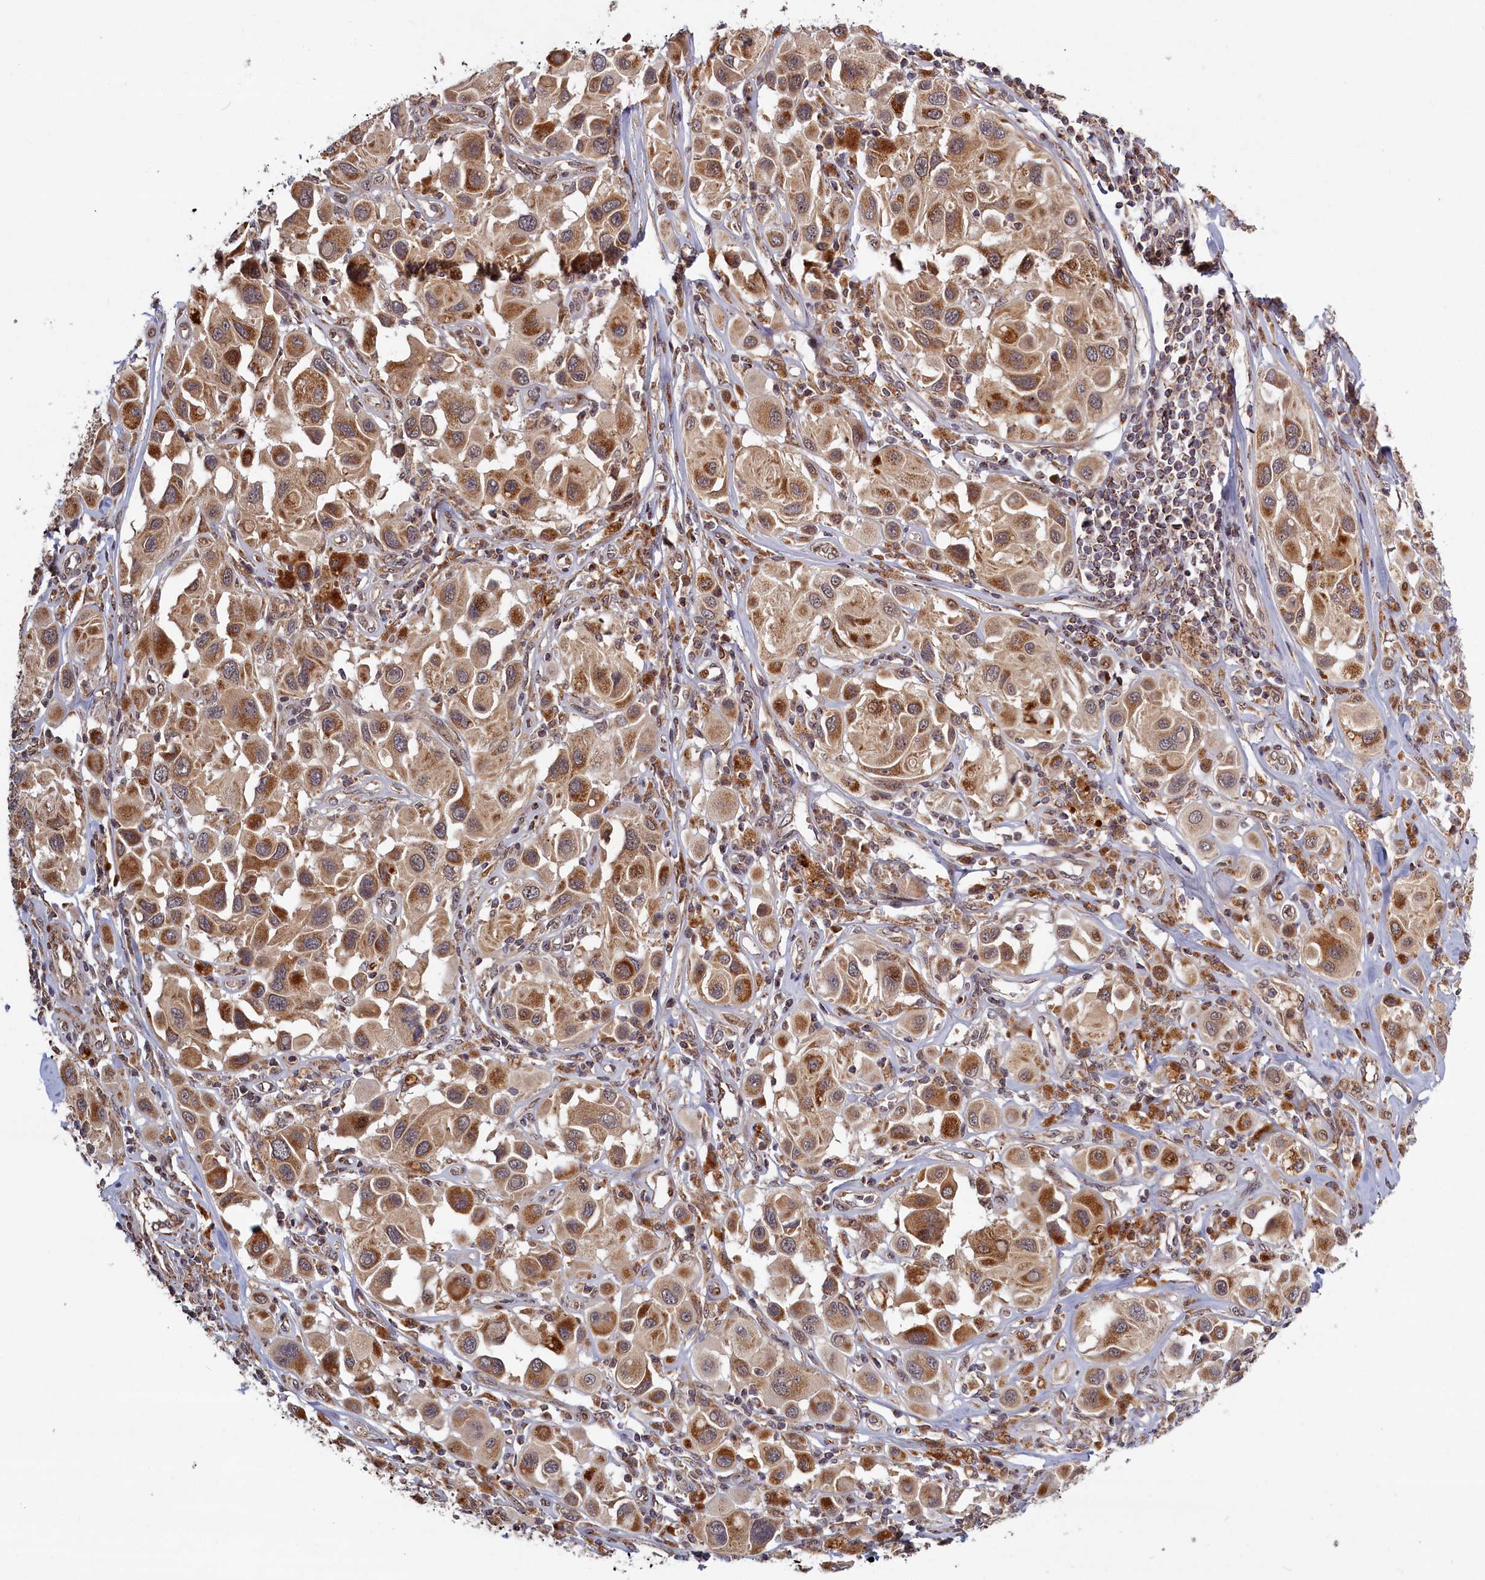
{"staining": {"intensity": "moderate", "quantity": ">75%", "location": "cytoplasmic/membranous"}, "tissue": "melanoma", "cell_type": "Tumor cells", "image_type": "cancer", "snomed": [{"axis": "morphology", "description": "Malignant melanoma, Metastatic site"}, {"axis": "topography", "description": "Skin"}], "caption": "Immunohistochemical staining of malignant melanoma (metastatic site) exhibits moderate cytoplasmic/membranous protein staining in about >75% of tumor cells.", "gene": "PLA2G10", "patient": {"sex": "male", "age": 41}}